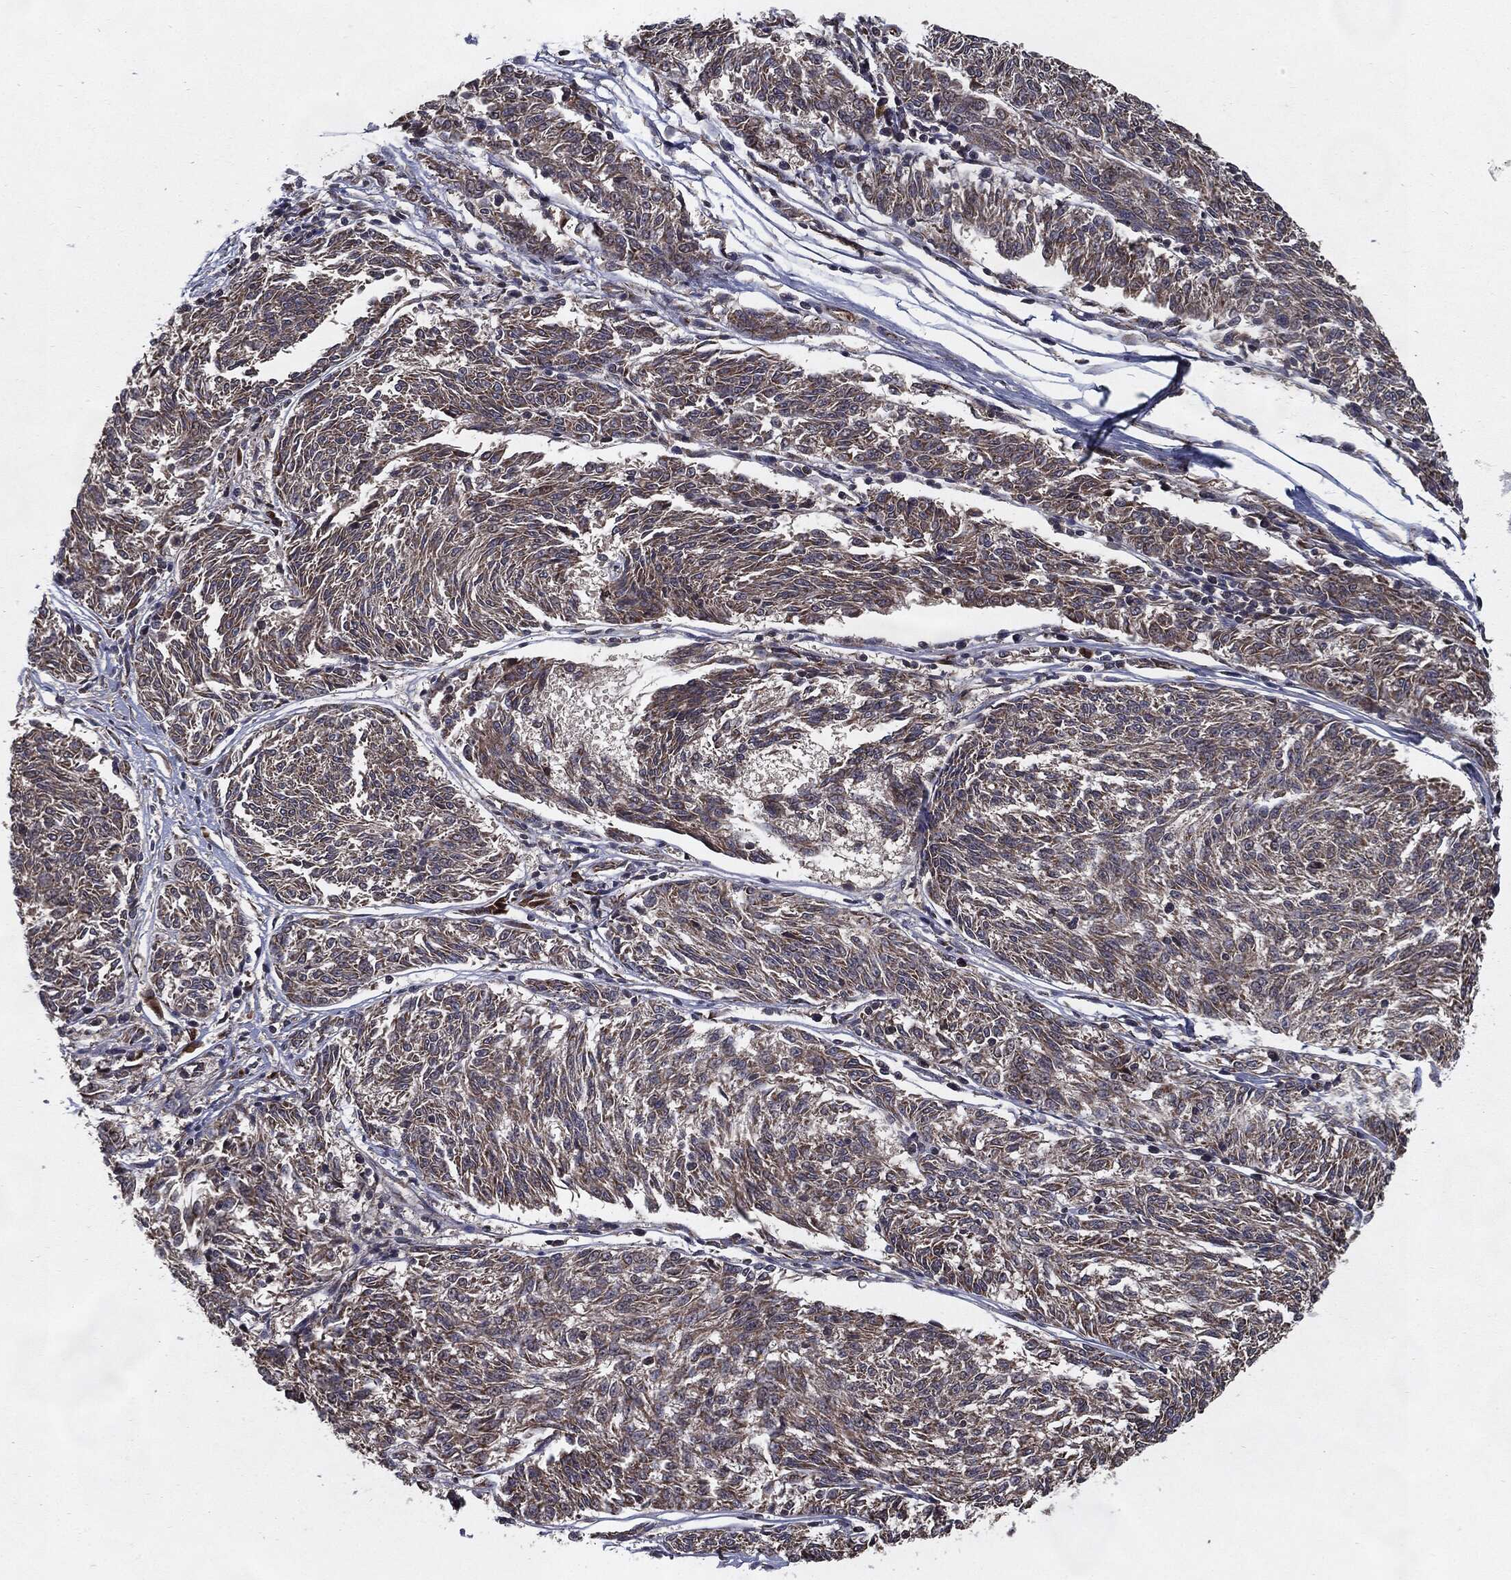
{"staining": {"intensity": "moderate", "quantity": "25%-75%", "location": "cytoplasmic/membranous"}, "tissue": "melanoma", "cell_type": "Tumor cells", "image_type": "cancer", "snomed": [{"axis": "morphology", "description": "Malignant melanoma, NOS"}, {"axis": "topography", "description": "Skin"}], "caption": "Protein analysis of melanoma tissue reveals moderate cytoplasmic/membranous expression in about 25%-75% of tumor cells.", "gene": "HDAC5", "patient": {"sex": "female", "age": 72}}